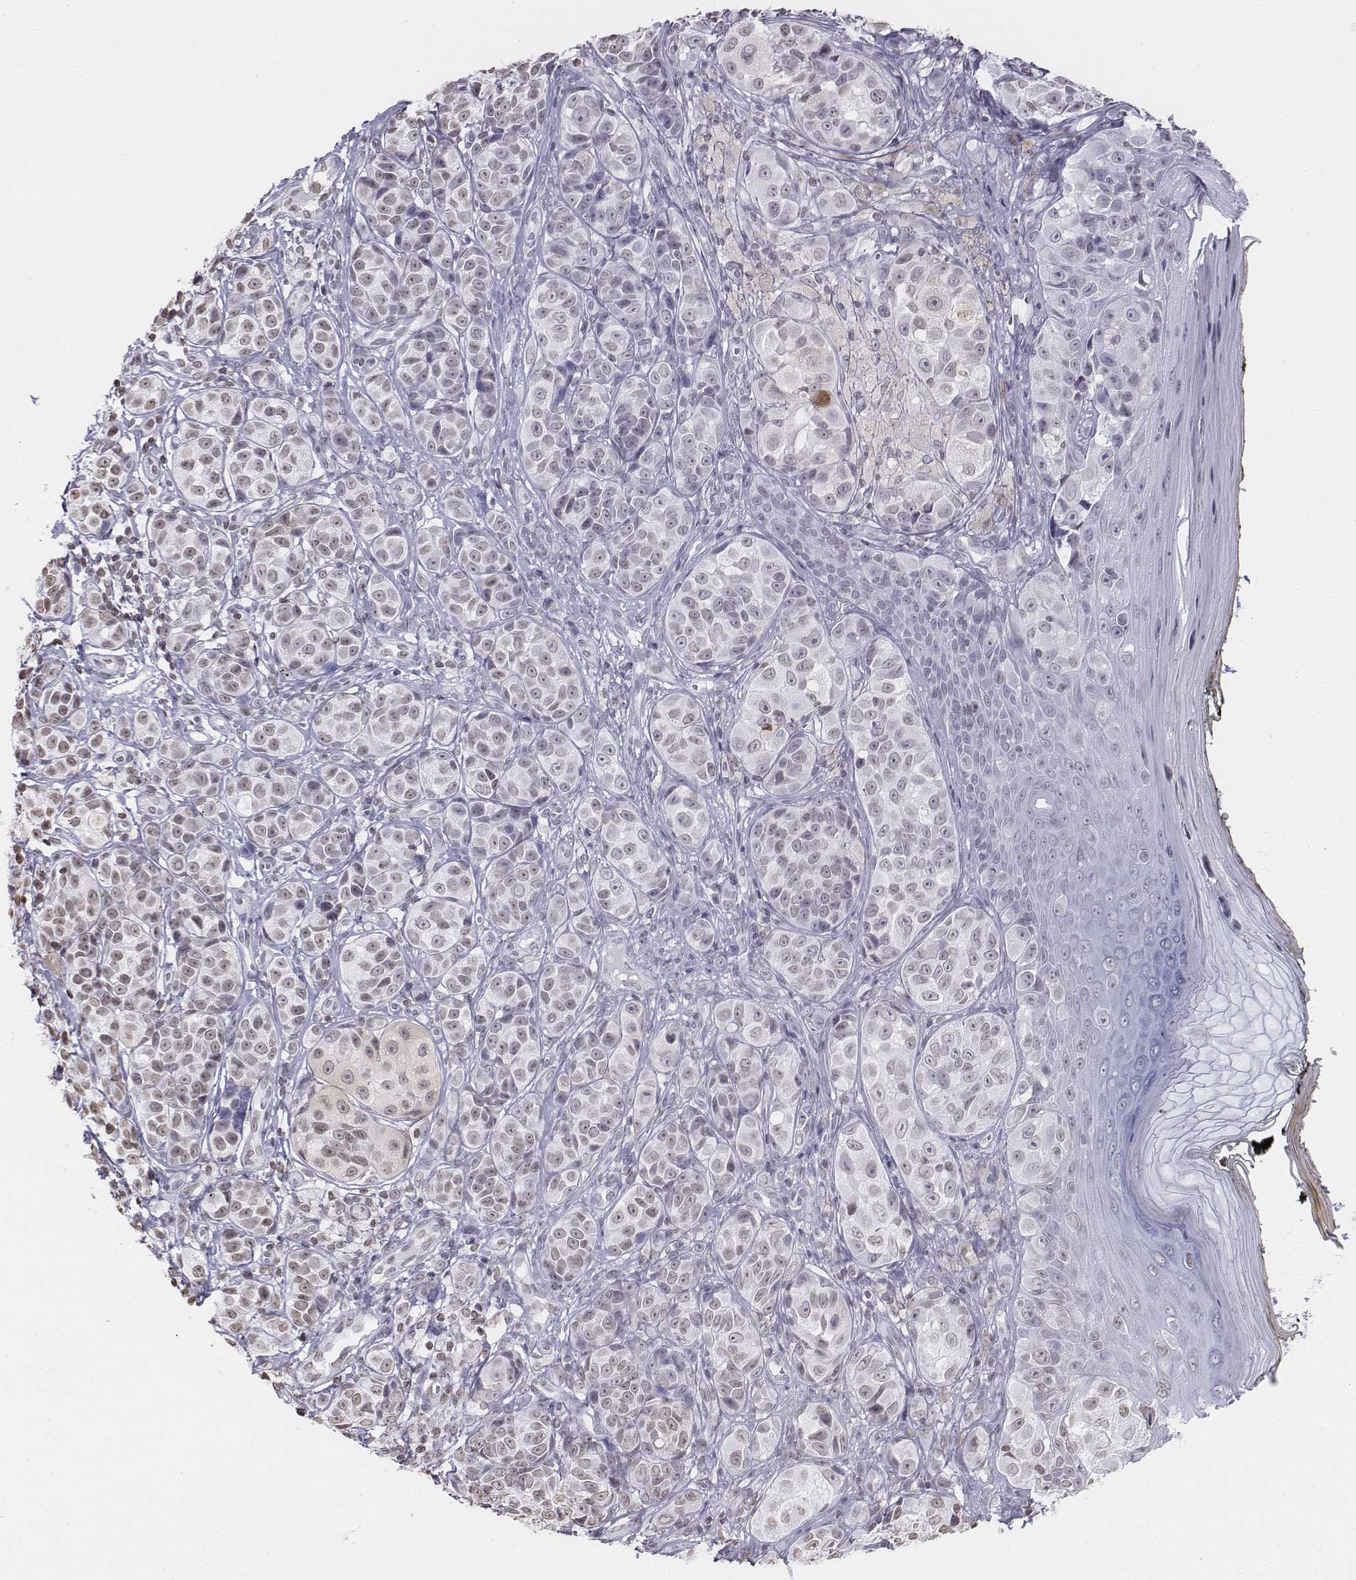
{"staining": {"intensity": "weak", "quantity": "25%-75%", "location": "nuclear"}, "tissue": "melanoma", "cell_type": "Tumor cells", "image_type": "cancer", "snomed": [{"axis": "morphology", "description": "Malignant melanoma, NOS"}, {"axis": "topography", "description": "Skin"}], "caption": "Weak nuclear protein staining is appreciated in about 25%-75% of tumor cells in melanoma.", "gene": "BARHL1", "patient": {"sex": "male", "age": 48}}